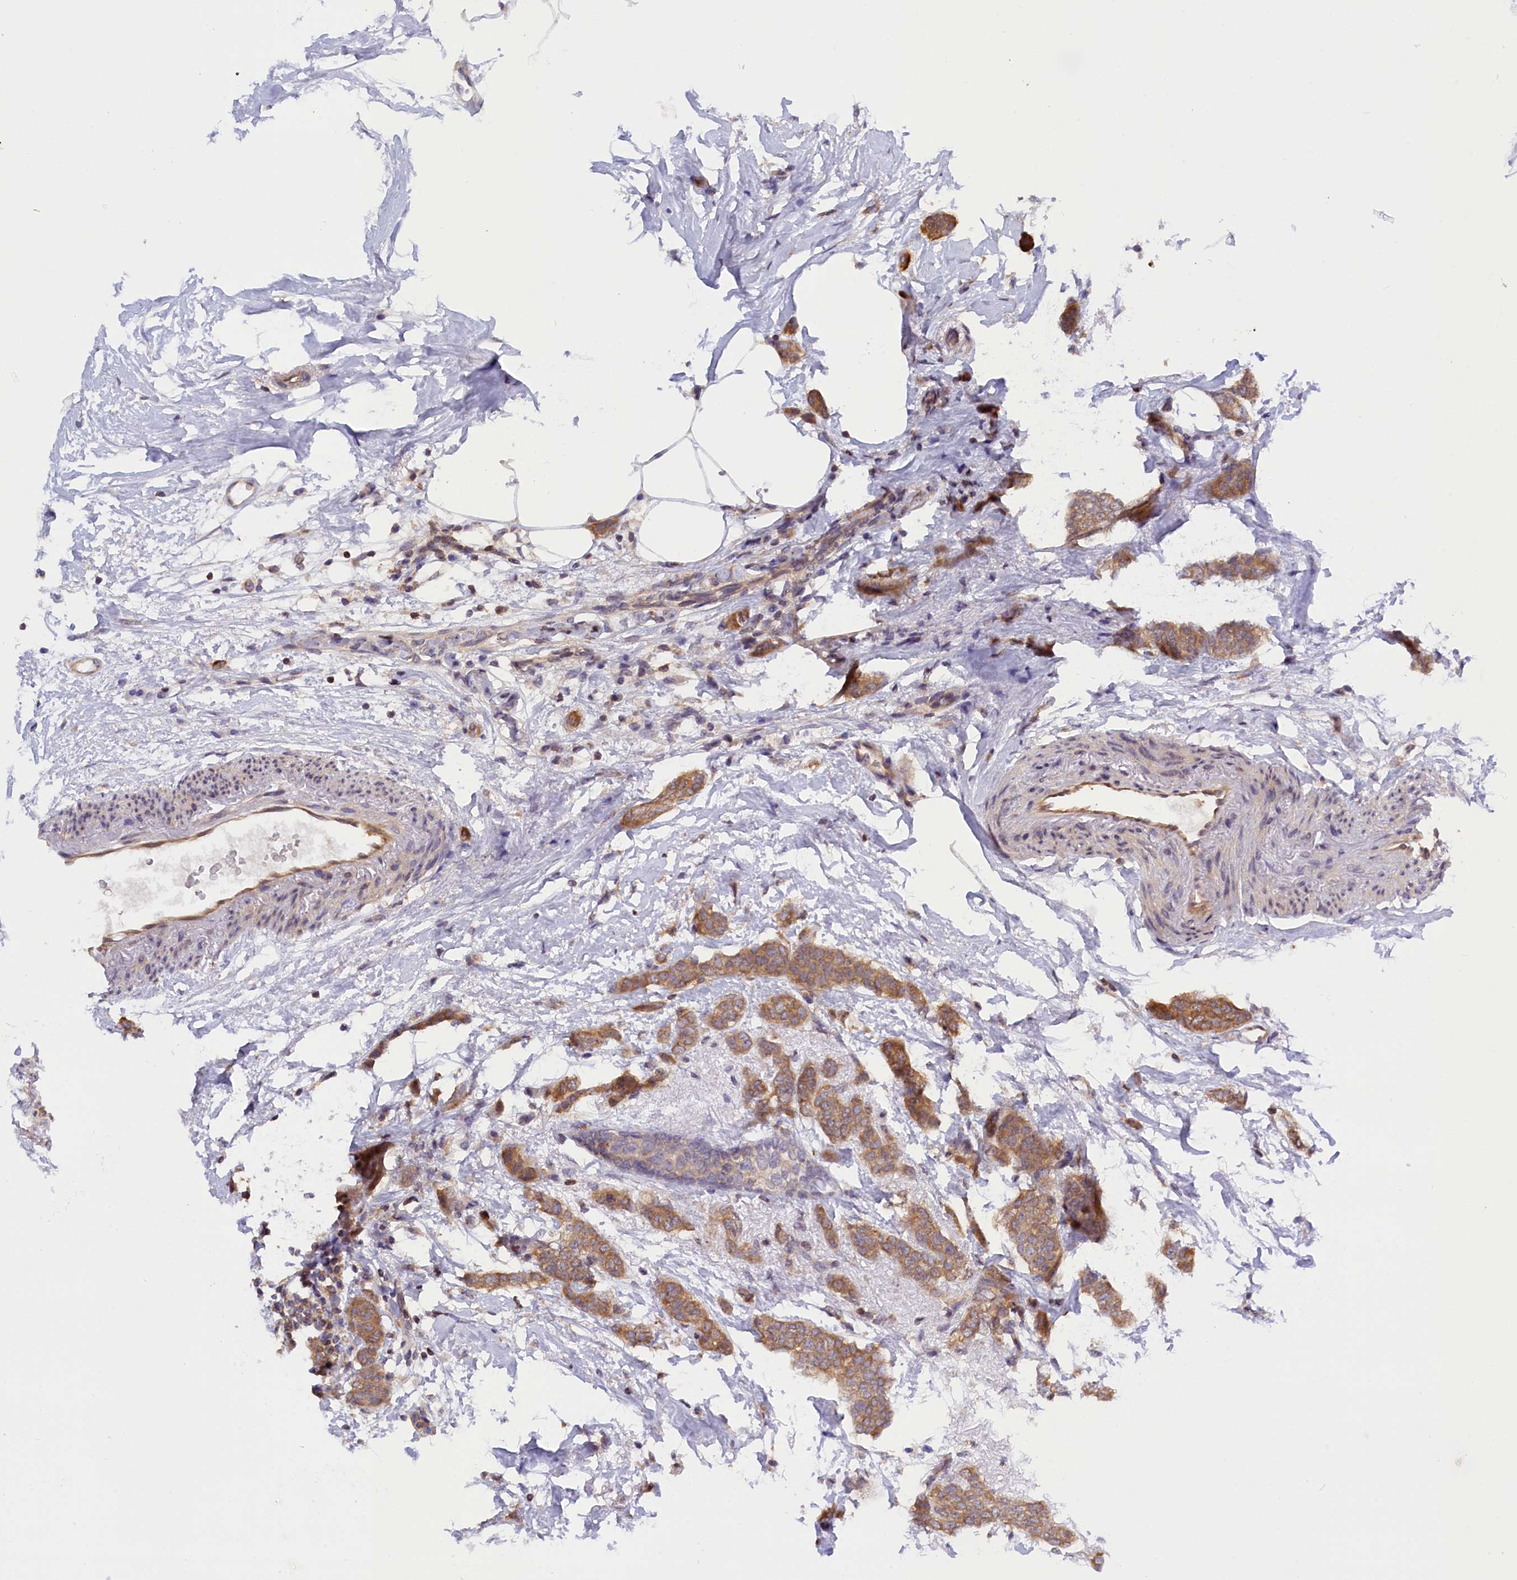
{"staining": {"intensity": "moderate", "quantity": ">75%", "location": "cytoplasmic/membranous"}, "tissue": "breast cancer", "cell_type": "Tumor cells", "image_type": "cancer", "snomed": [{"axis": "morphology", "description": "Duct carcinoma"}, {"axis": "topography", "description": "Breast"}], "caption": "Infiltrating ductal carcinoma (breast) stained with immunohistochemistry (IHC) demonstrates moderate cytoplasmic/membranous staining in about >75% of tumor cells.", "gene": "TBCB", "patient": {"sex": "female", "age": 72}}